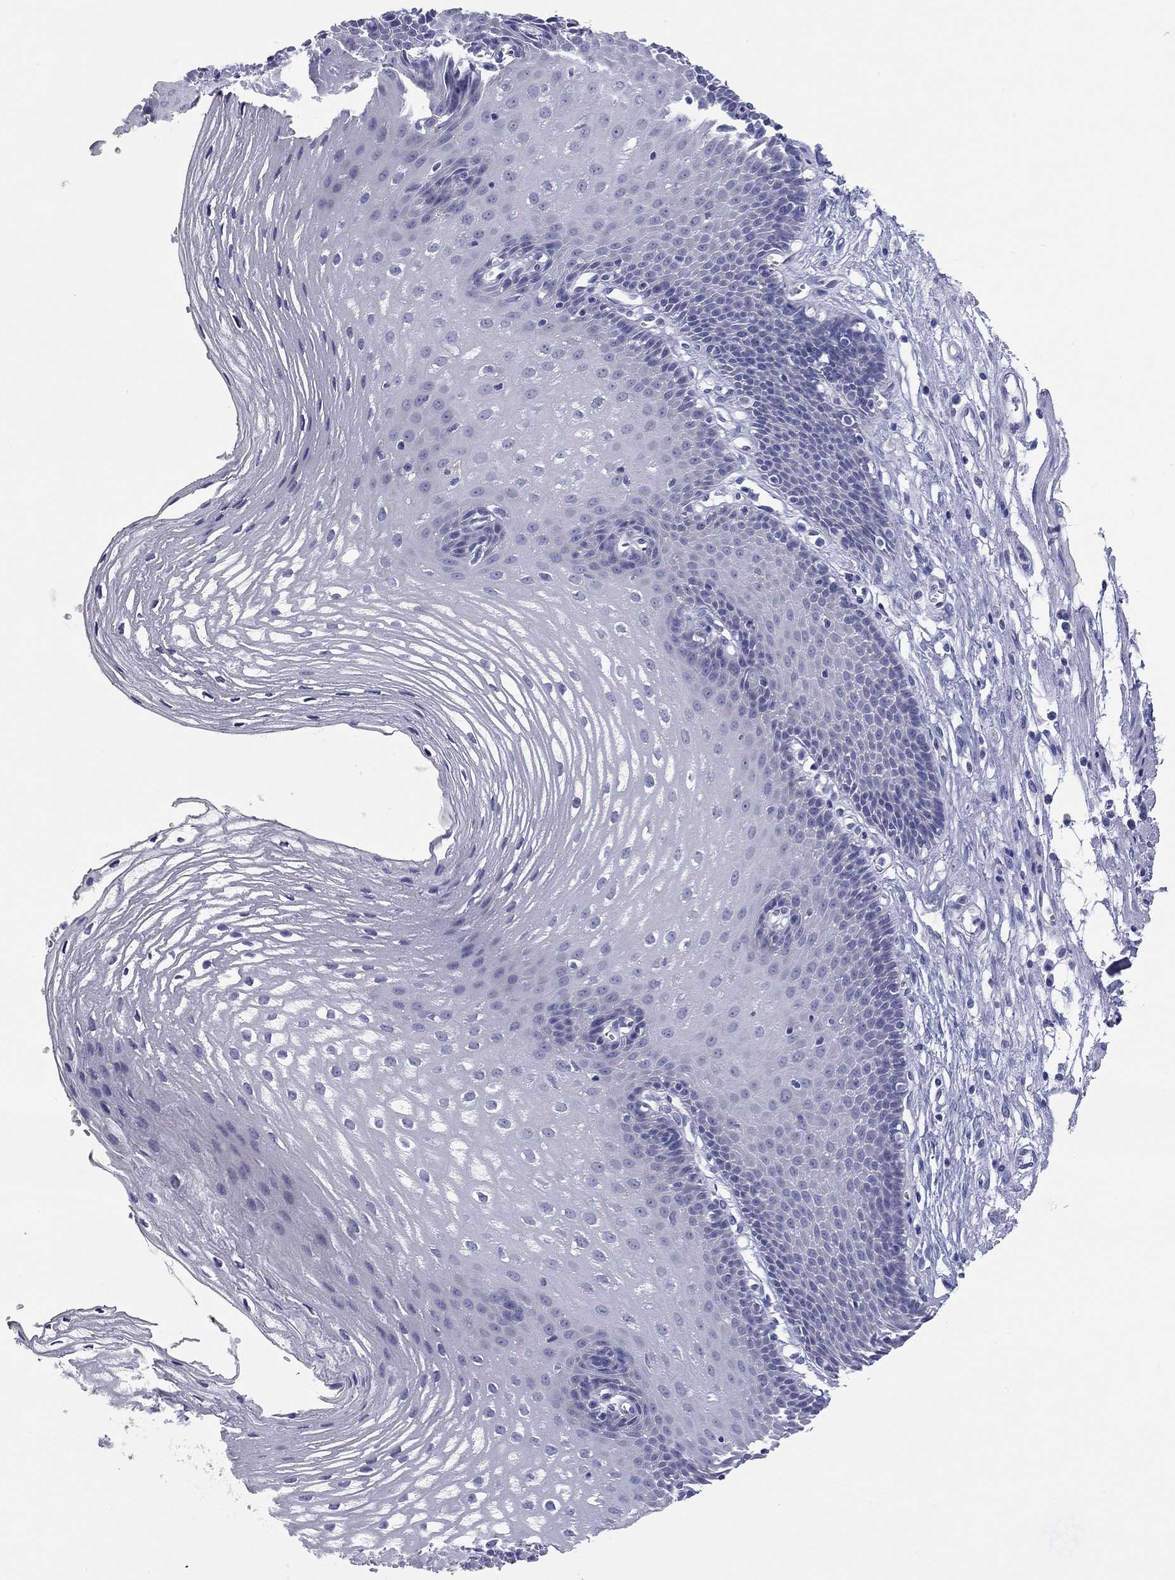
{"staining": {"intensity": "negative", "quantity": "none", "location": "none"}, "tissue": "esophagus", "cell_type": "Squamous epithelial cells", "image_type": "normal", "snomed": [{"axis": "morphology", "description": "Normal tissue, NOS"}, {"axis": "topography", "description": "Esophagus"}], "caption": "High power microscopy image of an IHC micrograph of benign esophagus, revealing no significant positivity in squamous epithelial cells.", "gene": "ENSG00000269035", "patient": {"sex": "male", "age": 72}}